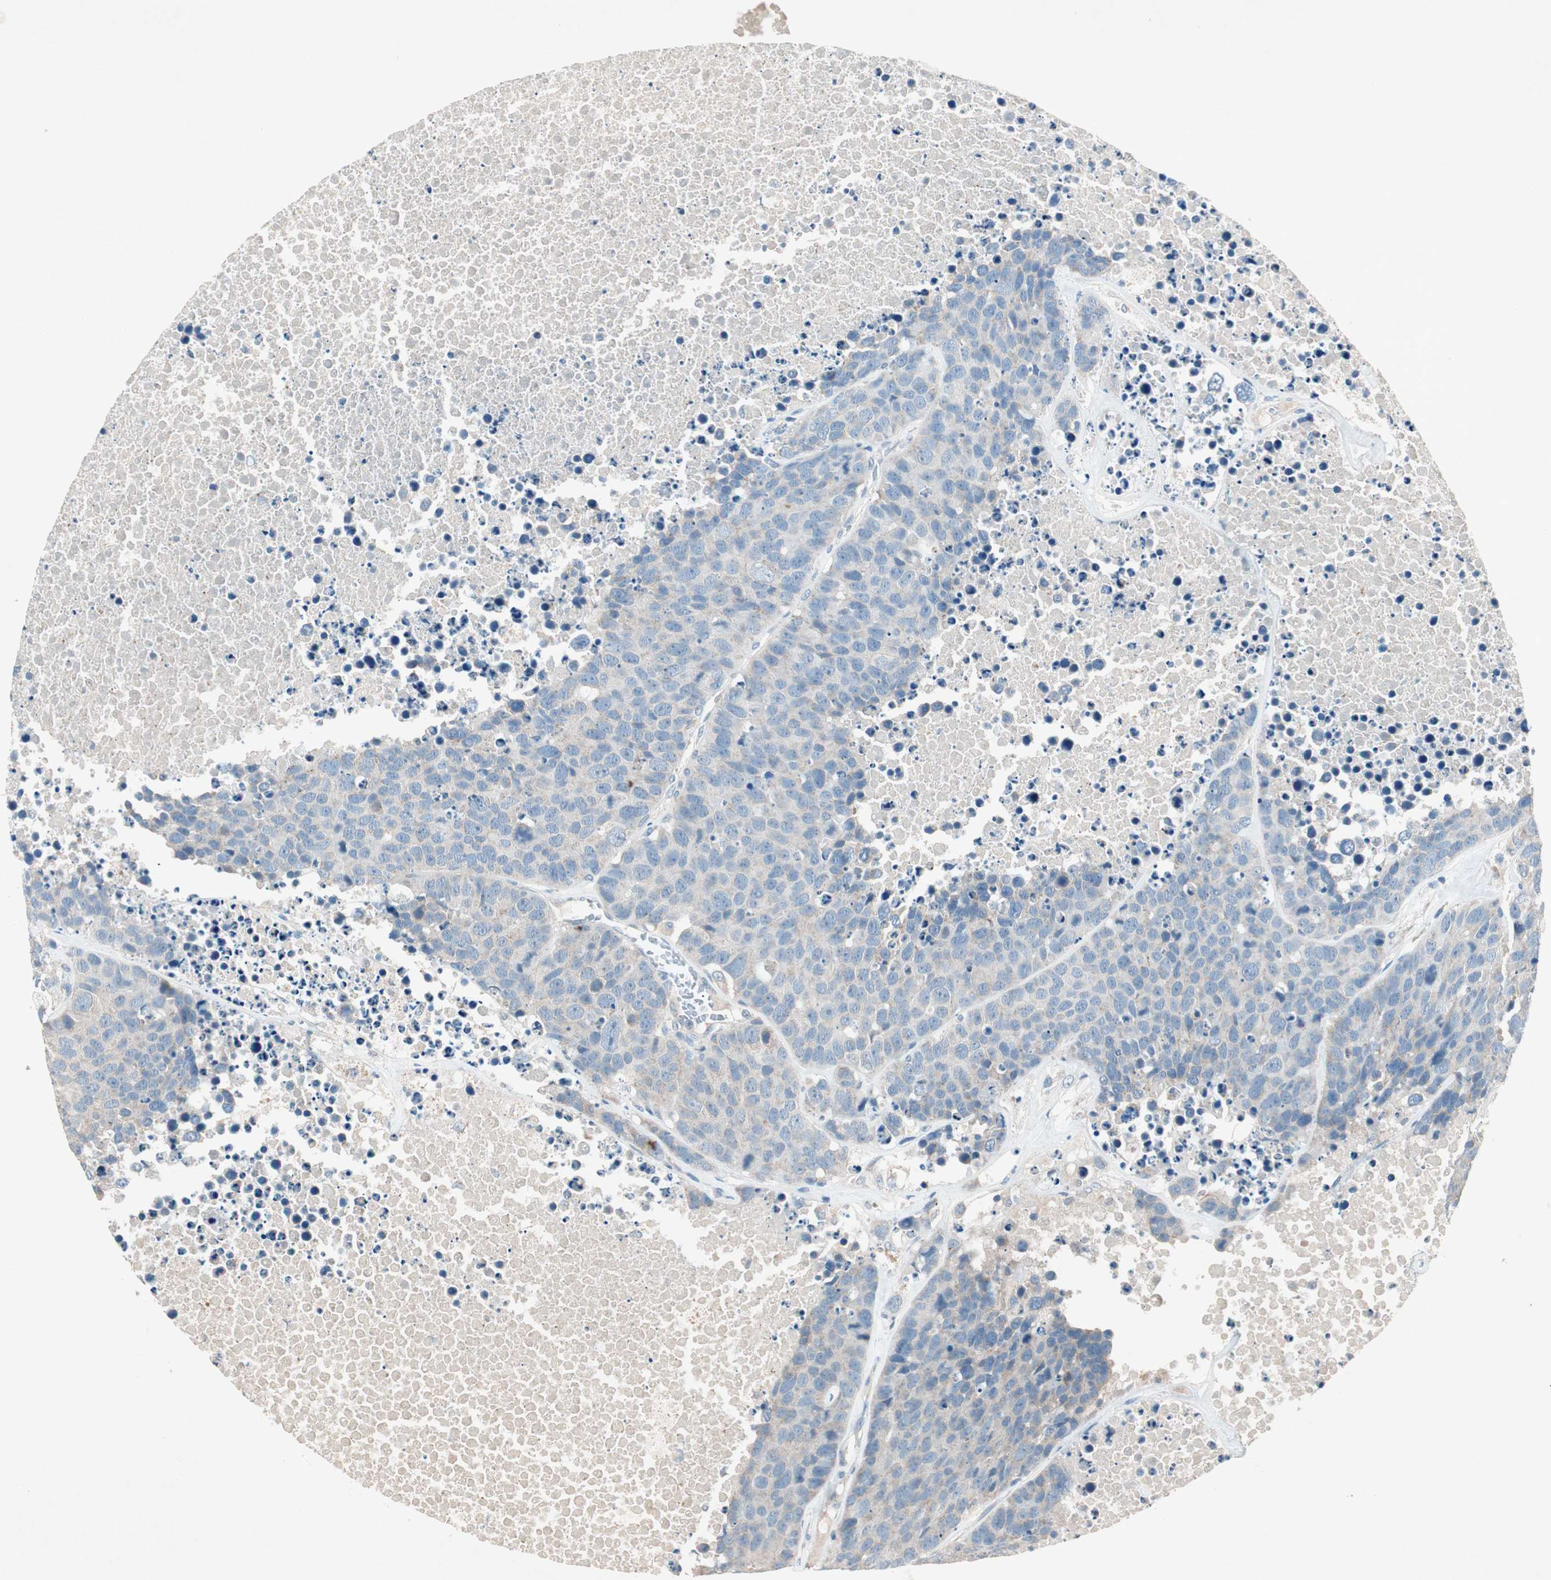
{"staining": {"intensity": "weak", "quantity": "<25%", "location": "cytoplasmic/membranous"}, "tissue": "carcinoid", "cell_type": "Tumor cells", "image_type": "cancer", "snomed": [{"axis": "morphology", "description": "Carcinoid, malignant, NOS"}, {"axis": "topography", "description": "Lung"}], "caption": "This histopathology image is of carcinoid (malignant) stained with immunohistochemistry (IHC) to label a protein in brown with the nuclei are counter-stained blue. There is no expression in tumor cells.", "gene": "NKAIN1", "patient": {"sex": "male", "age": 60}}